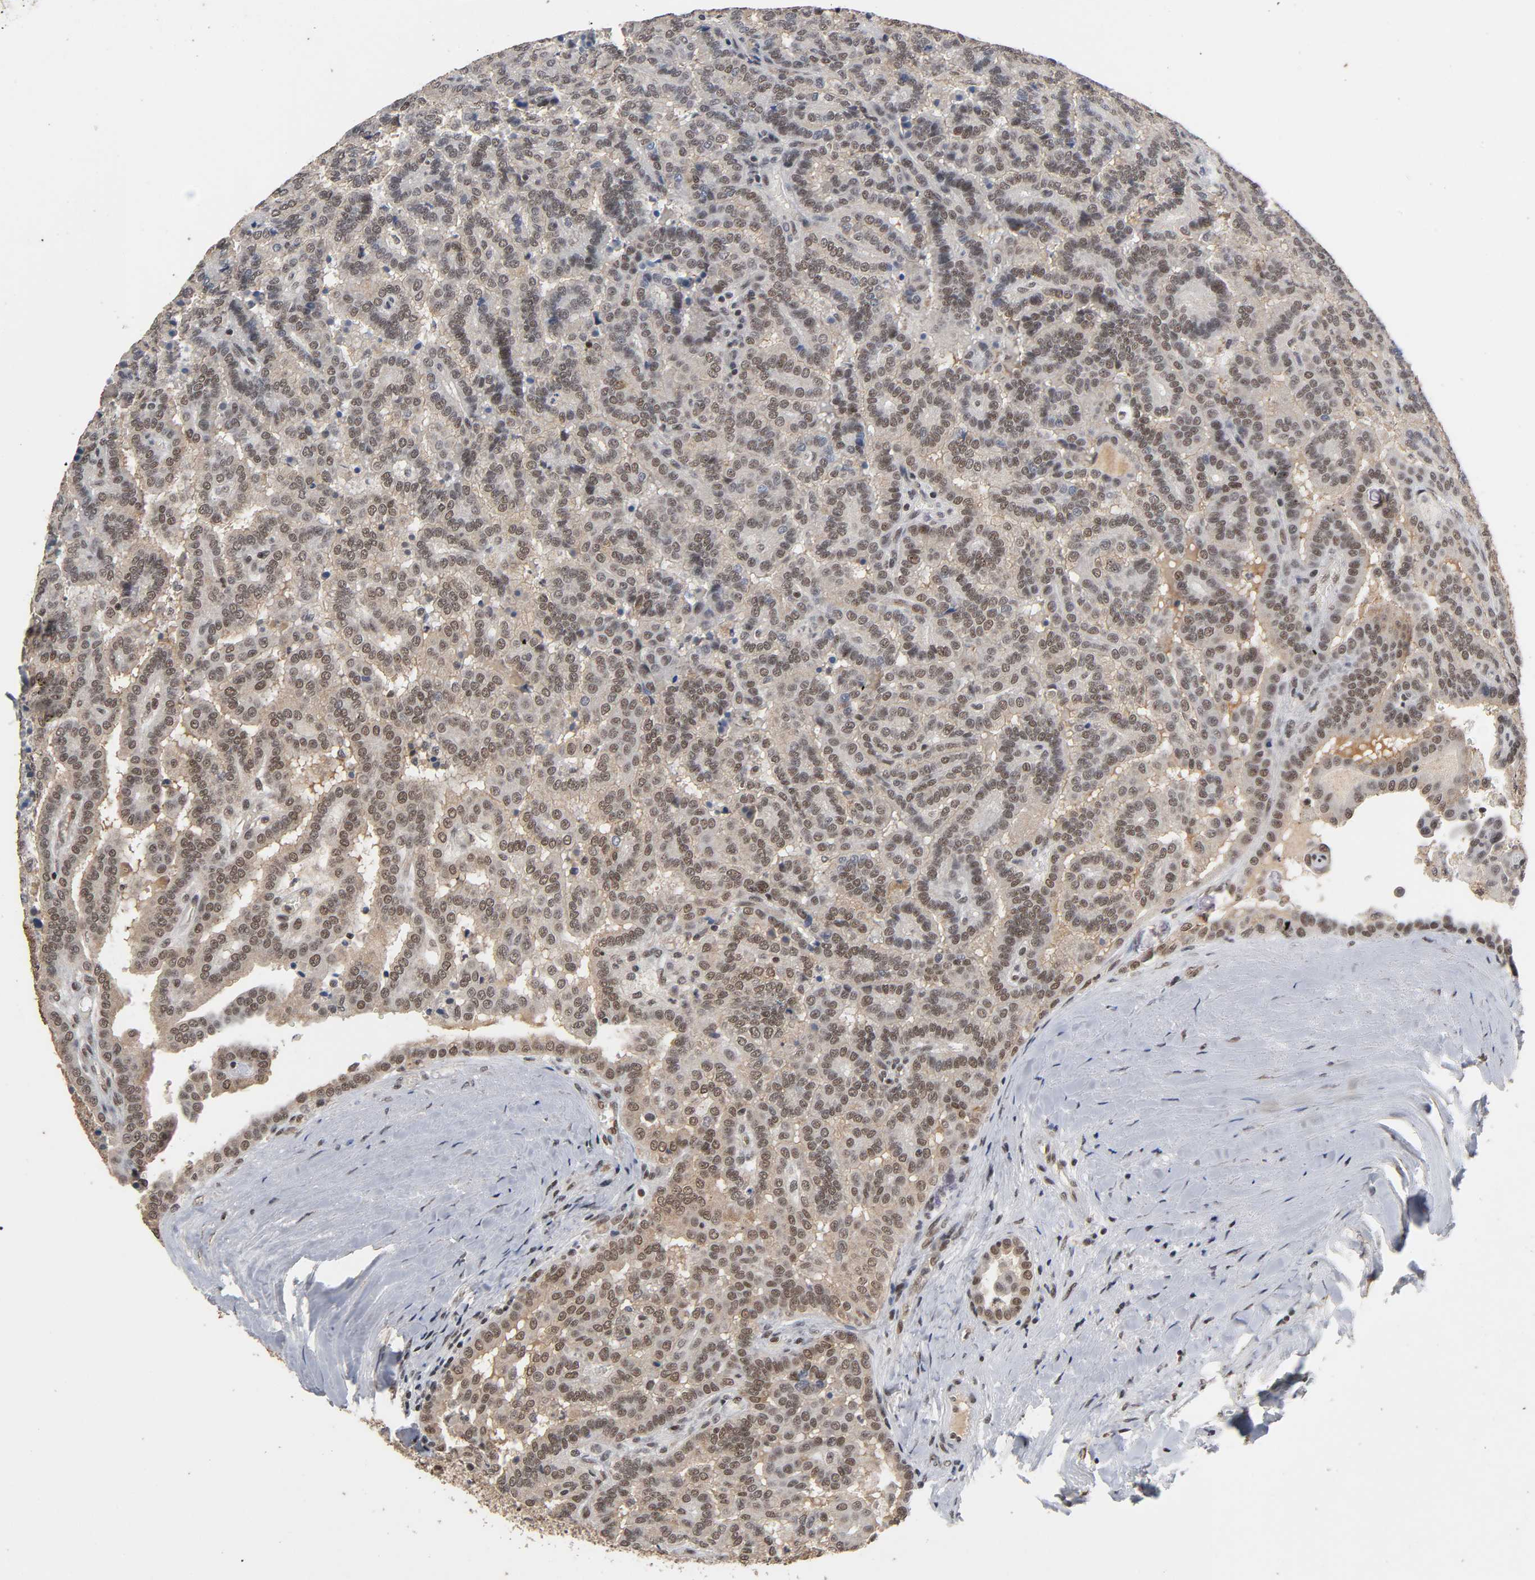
{"staining": {"intensity": "moderate", "quantity": ">75%", "location": "cytoplasmic/membranous,nuclear"}, "tissue": "renal cancer", "cell_type": "Tumor cells", "image_type": "cancer", "snomed": [{"axis": "morphology", "description": "Adenocarcinoma, NOS"}, {"axis": "topography", "description": "Kidney"}], "caption": "Immunohistochemical staining of renal adenocarcinoma exhibits medium levels of moderate cytoplasmic/membranous and nuclear staining in approximately >75% of tumor cells. The staining was performed using DAB (3,3'-diaminobenzidine) to visualize the protein expression in brown, while the nuclei were stained in blue with hematoxylin (Magnification: 20x).", "gene": "ZNF384", "patient": {"sex": "male", "age": 61}}